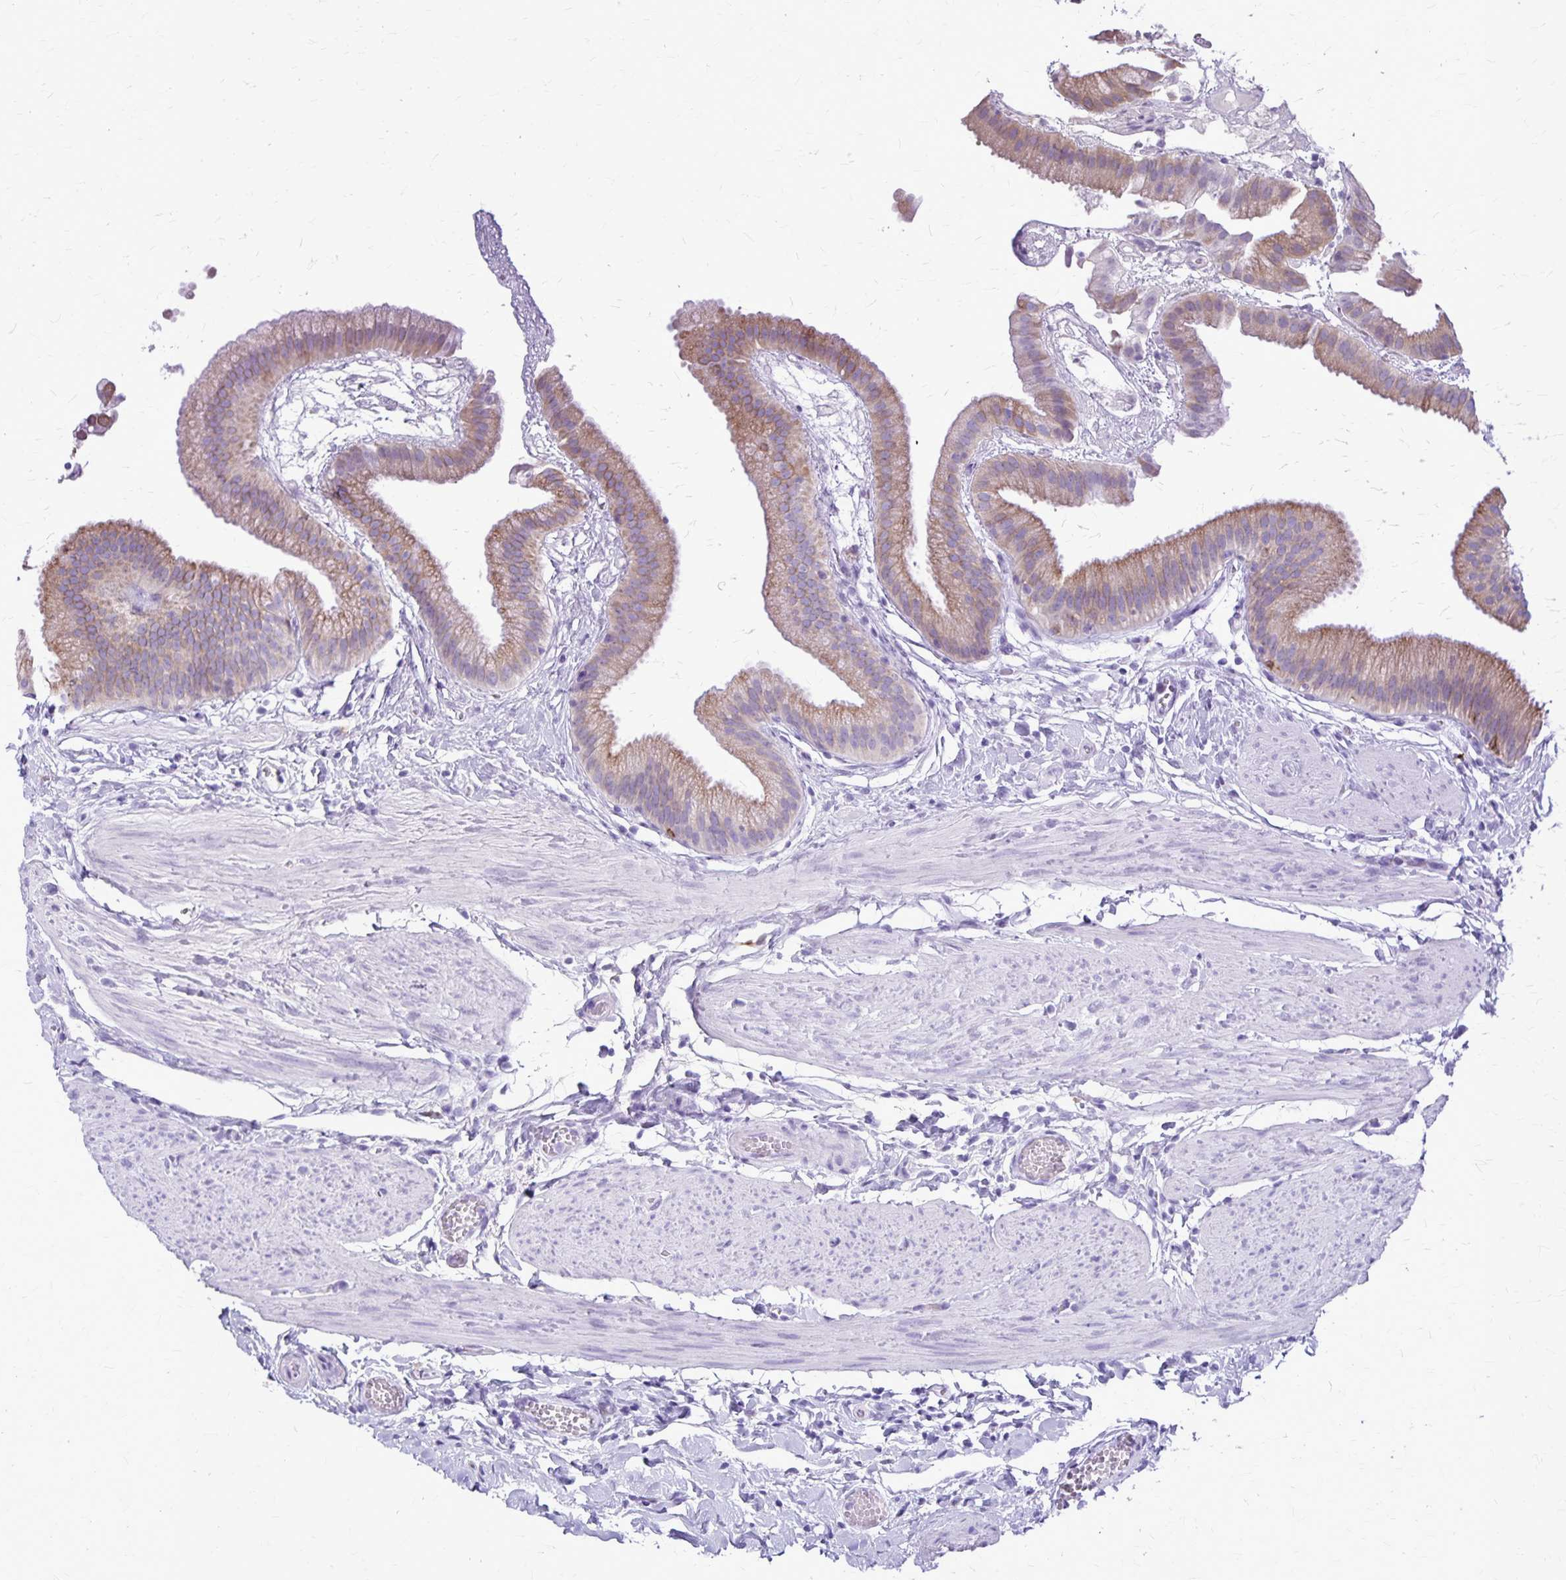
{"staining": {"intensity": "moderate", "quantity": "25%-75%", "location": "cytoplasmic/membranous"}, "tissue": "gallbladder", "cell_type": "Glandular cells", "image_type": "normal", "snomed": [{"axis": "morphology", "description": "Normal tissue, NOS"}, {"axis": "topography", "description": "Gallbladder"}], "caption": "A medium amount of moderate cytoplasmic/membranous positivity is appreciated in about 25%-75% of glandular cells in unremarkable gallbladder. The staining was performed using DAB (3,3'-diaminobenzidine) to visualize the protein expression in brown, while the nuclei were stained in blue with hematoxylin (Magnification: 20x).", "gene": "RTN1", "patient": {"sex": "female", "age": 63}}